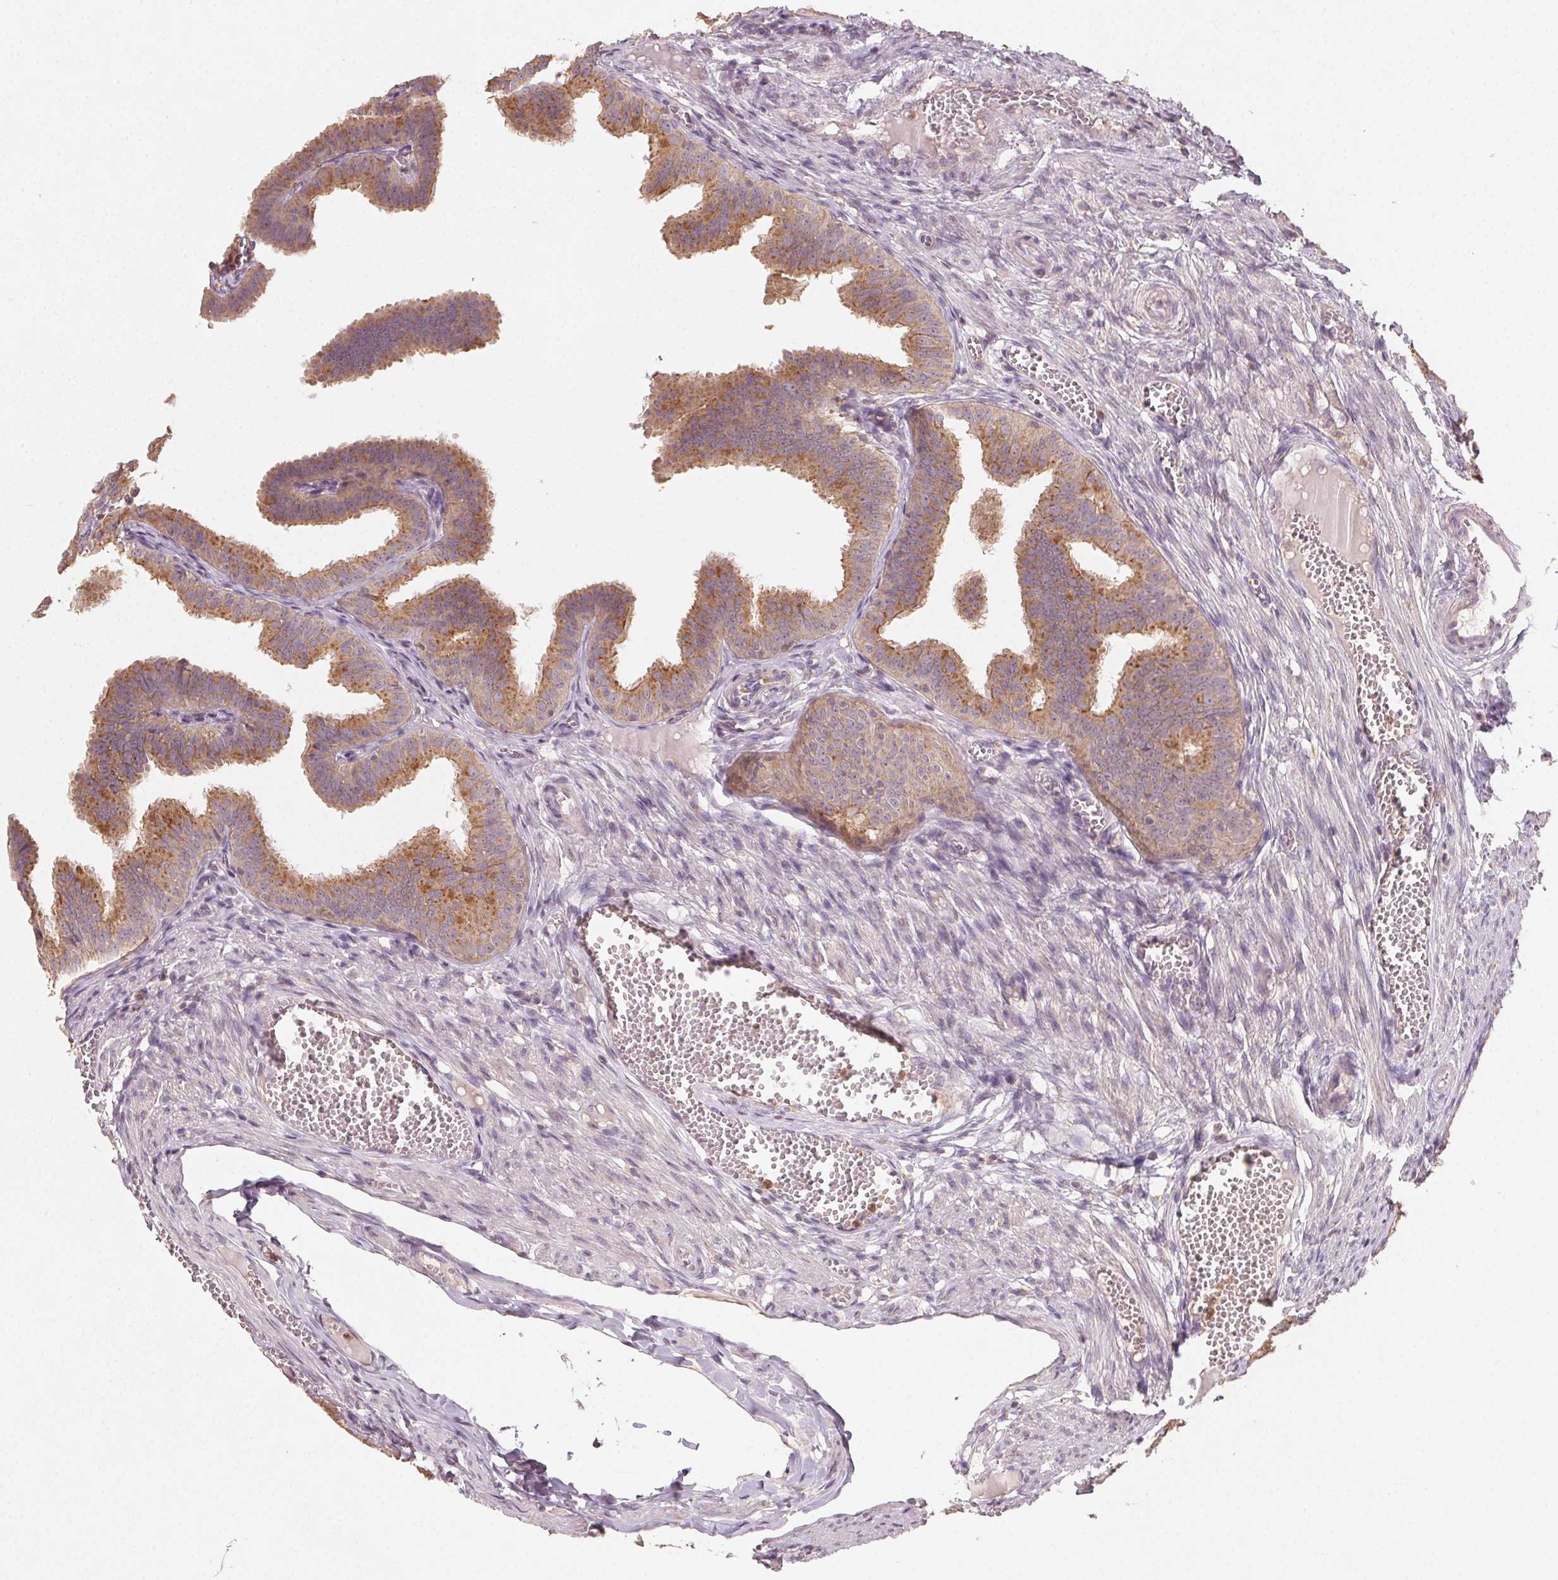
{"staining": {"intensity": "moderate", "quantity": ">75%", "location": "cytoplasmic/membranous"}, "tissue": "fallopian tube", "cell_type": "Glandular cells", "image_type": "normal", "snomed": [{"axis": "morphology", "description": "Normal tissue, NOS"}, {"axis": "topography", "description": "Fallopian tube"}], "caption": "The photomicrograph displays a brown stain indicating the presence of a protein in the cytoplasmic/membranous of glandular cells in fallopian tube.", "gene": "AP1S1", "patient": {"sex": "female", "age": 25}}